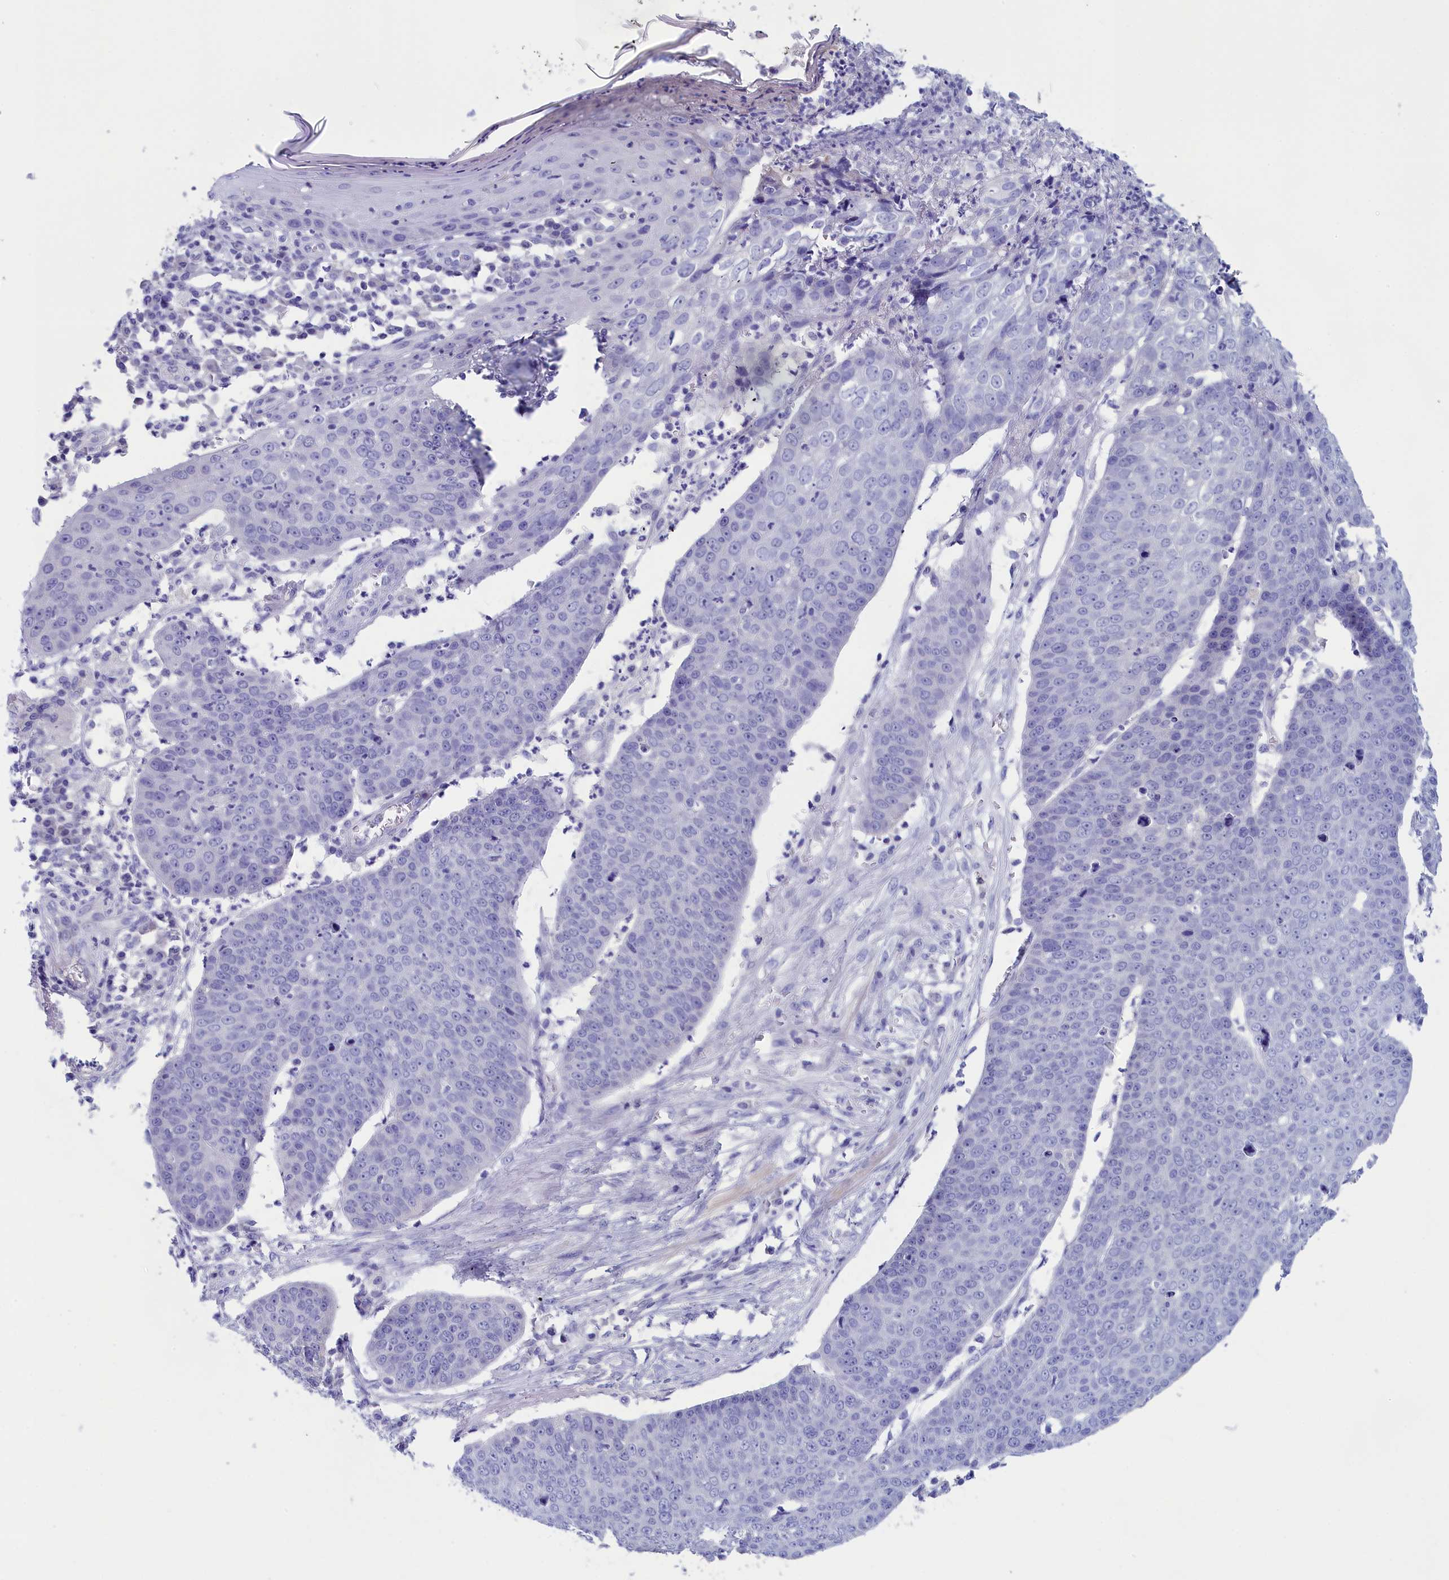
{"staining": {"intensity": "negative", "quantity": "none", "location": "none"}, "tissue": "skin cancer", "cell_type": "Tumor cells", "image_type": "cancer", "snomed": [{"axis": "morphology", "description": "Squamous cell carcinoma, NOS"}, {"axis": "topography", "description": "Skin"}], "caption": "This is an immunohistochemistry histopathology image of human skin cancer (squamous cell carcinoma). There is no expression in tumor cells.", "gene": "ANKRD2", "patient": {"sex": "male", "age": 71}}